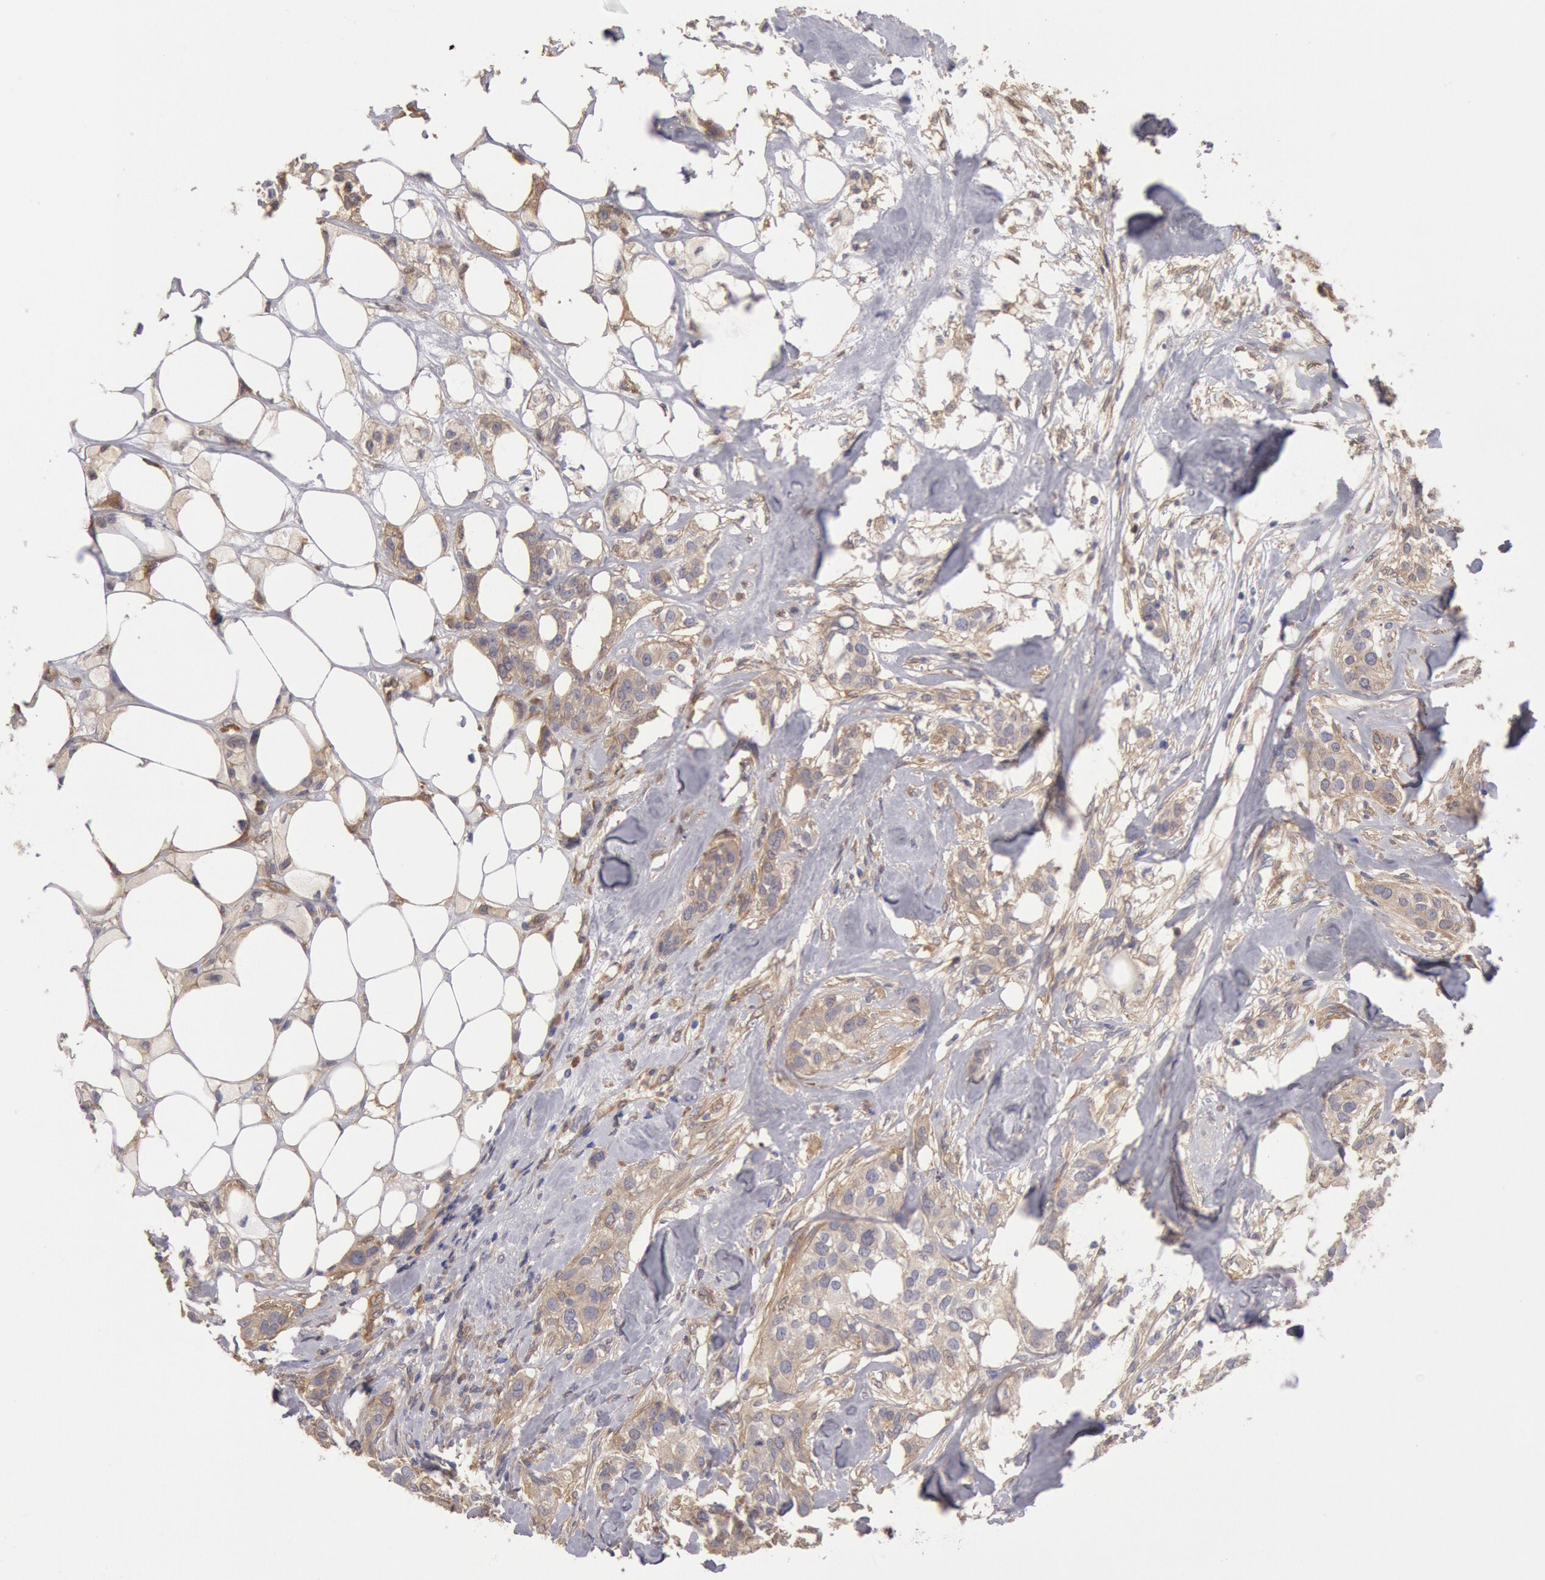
{"staining": {"intensity": "weak", "quantity": "25%-75%", "location": "cytoplasmic/membranous"}, "tissue": "breast cancer", "cell_type": "Tumor cells", "image_type": "cancer", "snomed": [{"axis": "morphology", "description": "Duct carcinoma"}, {"axis": "topography", "description": "Breast"}], "caption": "Brown immunohistochemical staining in breast cancer (invasive ductal carcinoma) demonstrates weak cytoplasmic/membranous expression in approximately 25%-75% of tumor cells.", "gene": "CCDC50", "patient": {"sex": "female", "age": 45}}